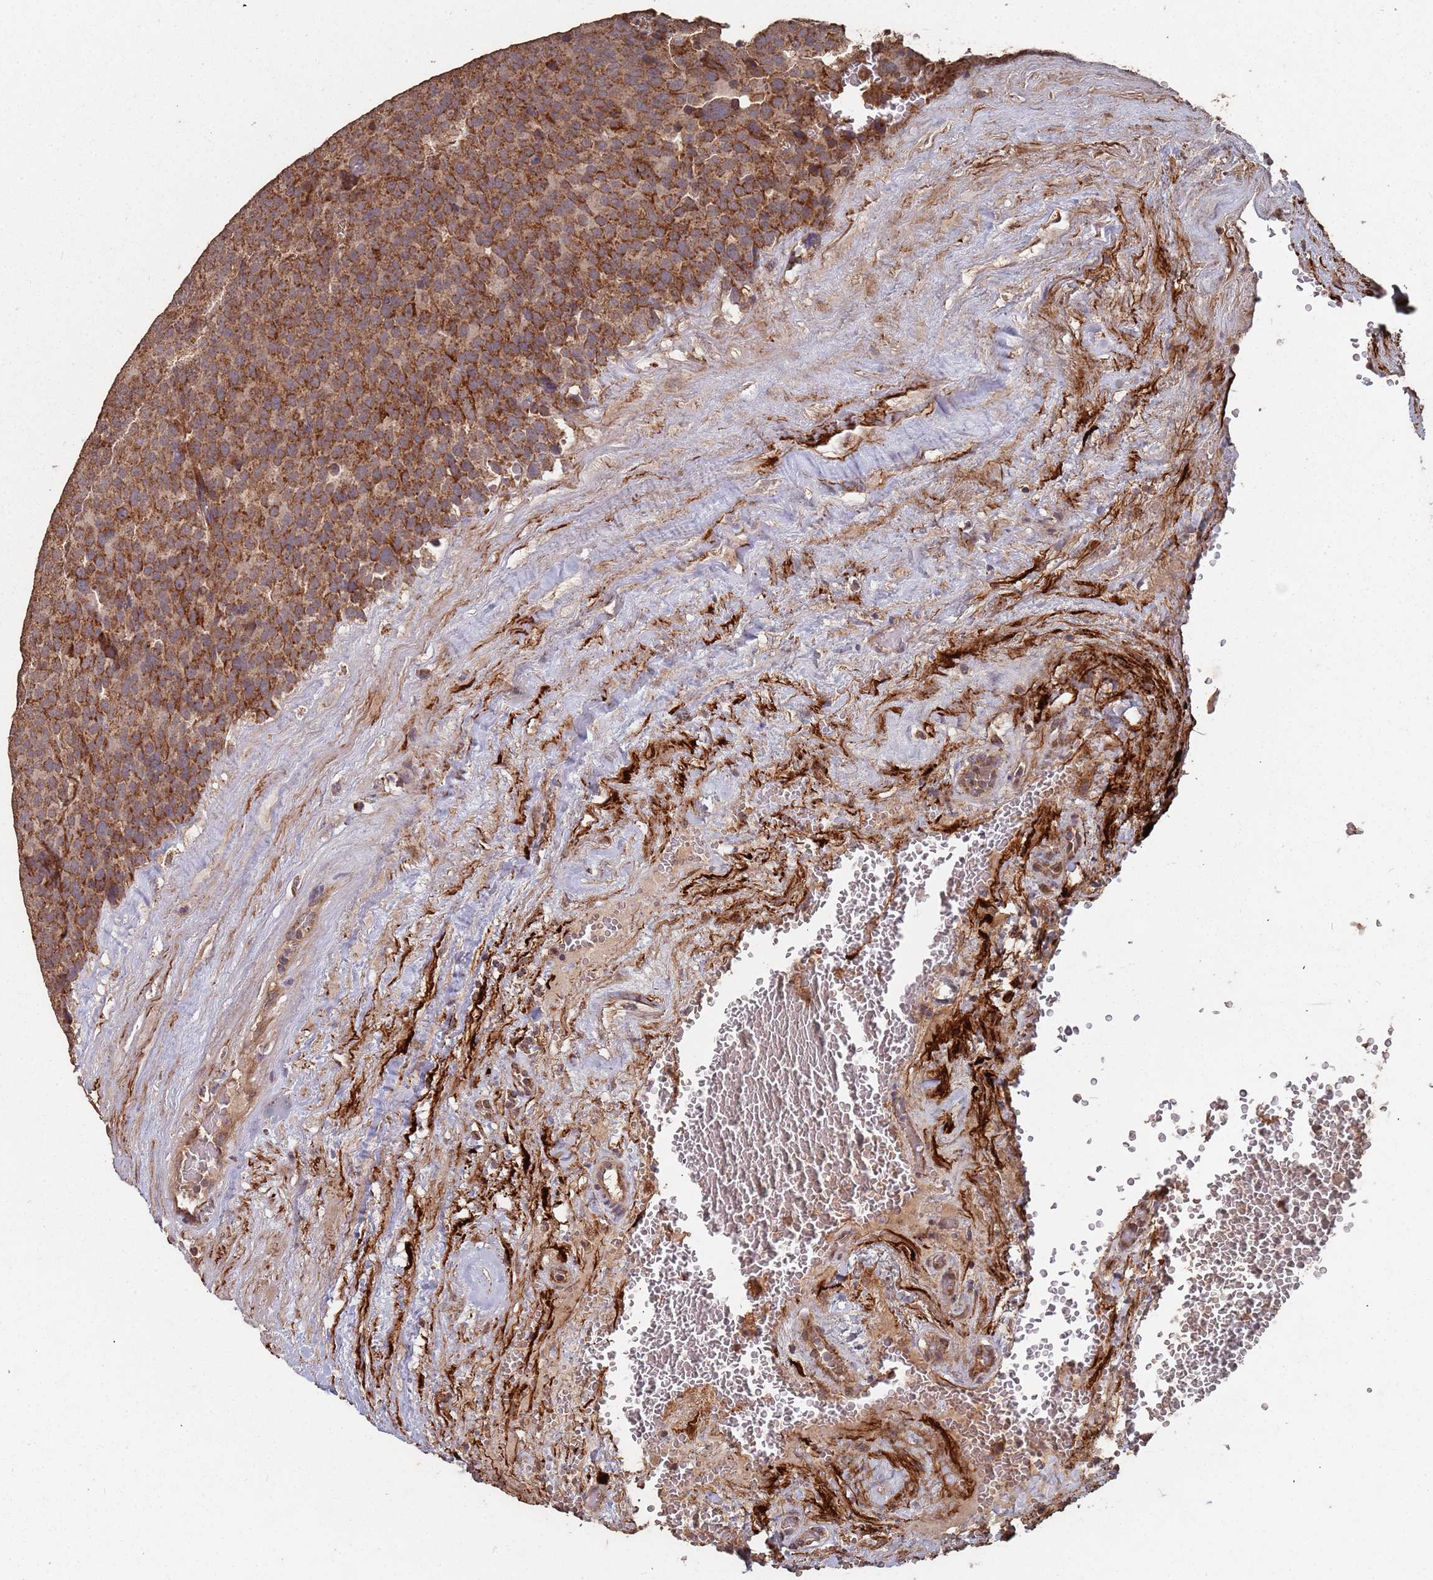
{"staining": {"intensity": "strong", "quantity": ">75%", "location": "cytoplasmic/membranous"}, "tissue": "testis cancer", "cell_type": "Tumor cells", "image_type": "cancer", "snomed": [{"axis": "morphology", "description": "Seminoma, NOS"}, {"axis": "topography", "description": "Testis"}], "caption": "Testis seminoma stained with immunohistochemistry displays strong cytoplasmic/membranous staining in about >75% of tumor cells. (brown staining indicates protein expression, while blue staining denotes nuclei).", "gene": "PRORP", "patient": {"sex": "male", "age": 71}}